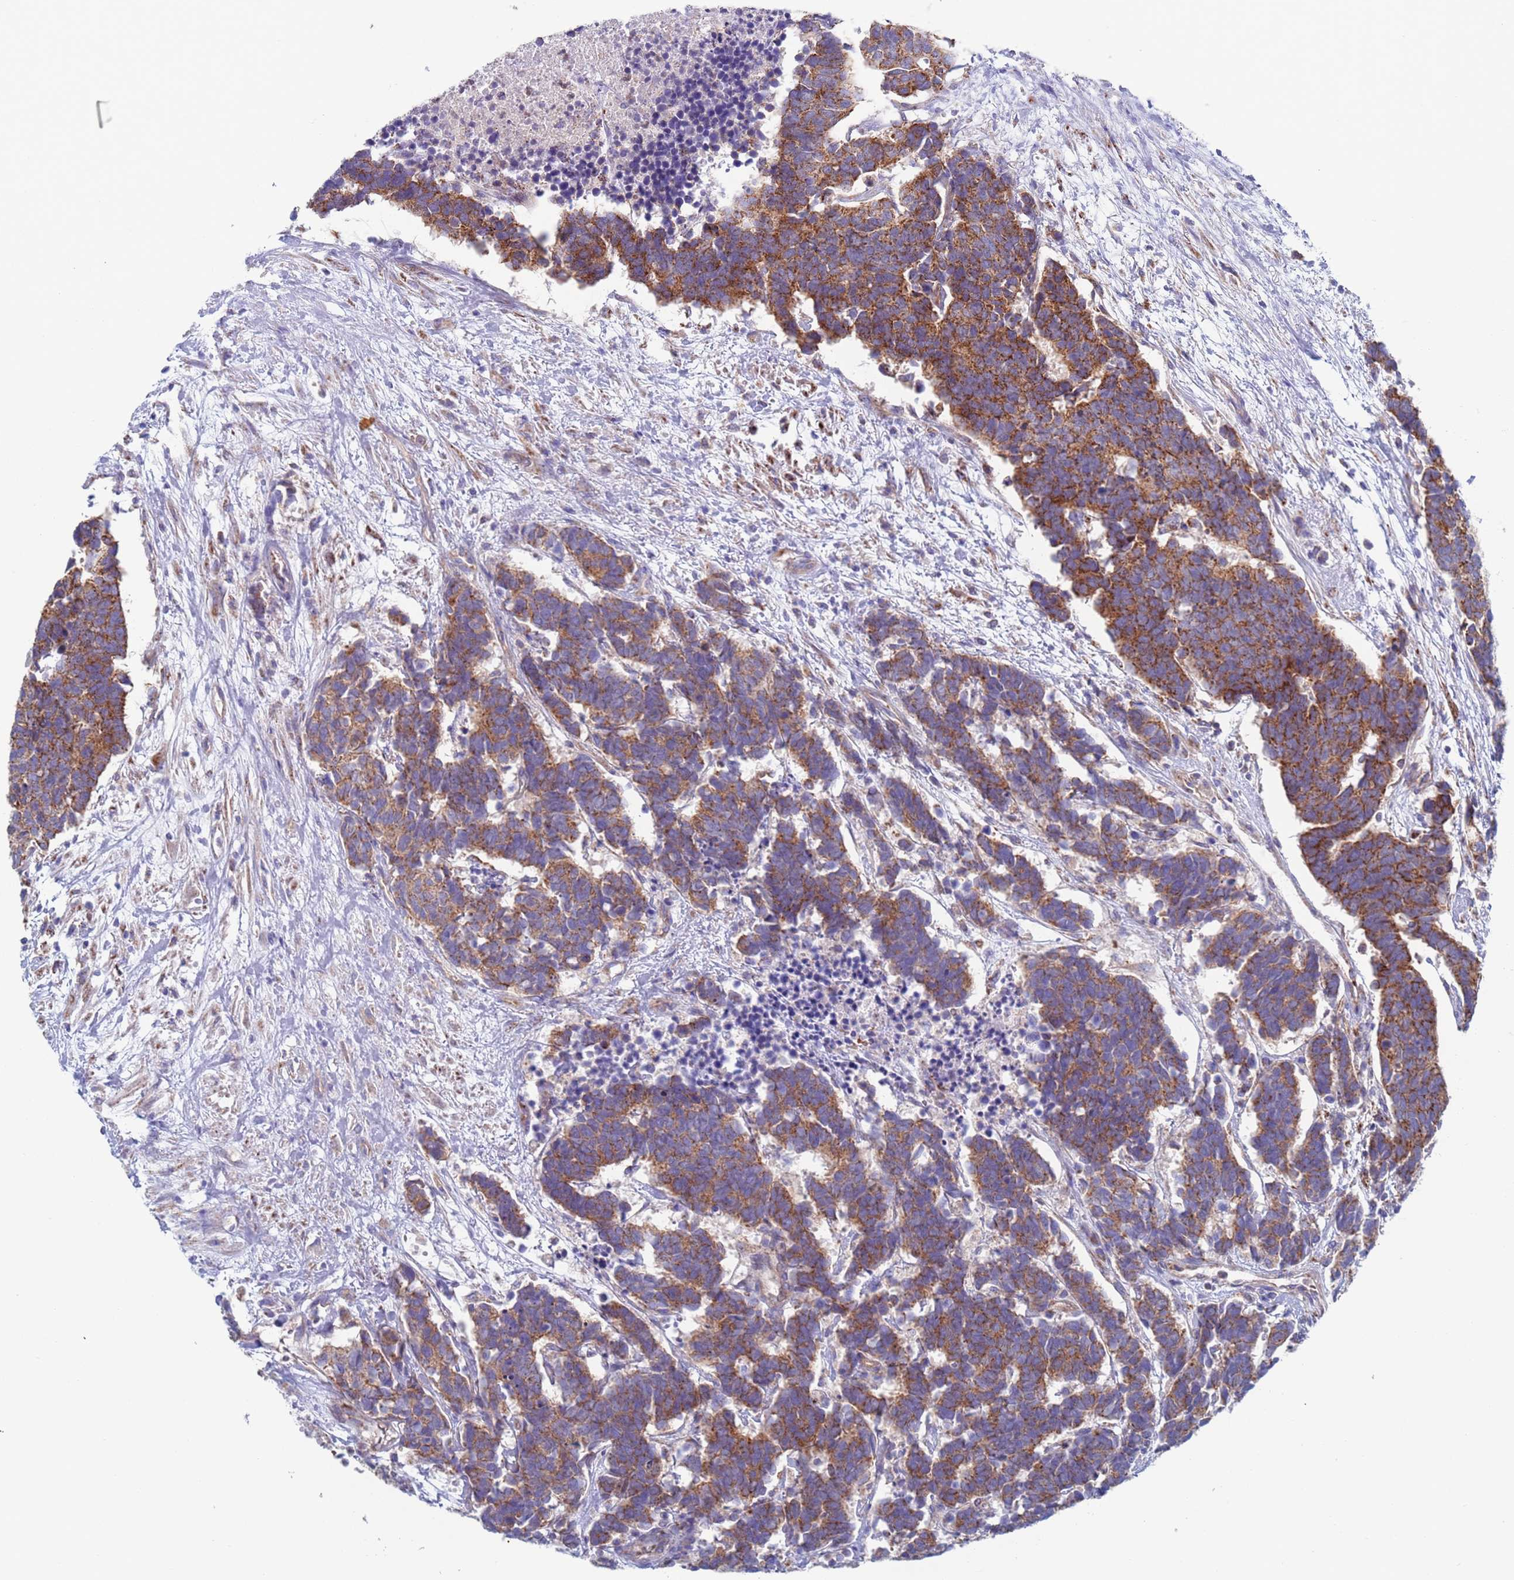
{"staining": {"intensity": "strong", "quantity": ">75%", "location": "cytoplasmic/membranous"}, "tissue": "carcinoid", "cell_type": "Tumor cells", "image_type": "cancer", "snomed": [{"axis": "morphology", "description": "Carcinoma, NOS"}, {"axis": "morphology", "description": "Carcinoid, malignant, NOS"}, {"axis": "topography", "description": "Urinary bladder"}], "caption": "Immunohistochemistry (IHC) image of neoplastic tissue: human carcinoid stained using IHC exhibits high levels of strong protein expression localized specifically in the cytoplasmic/membranous of tumor cells, appearing as a cytoplasmic/membranous brown color.", "gene": "CHCHD6", "patient": {"sex": "male", "age": 57}}